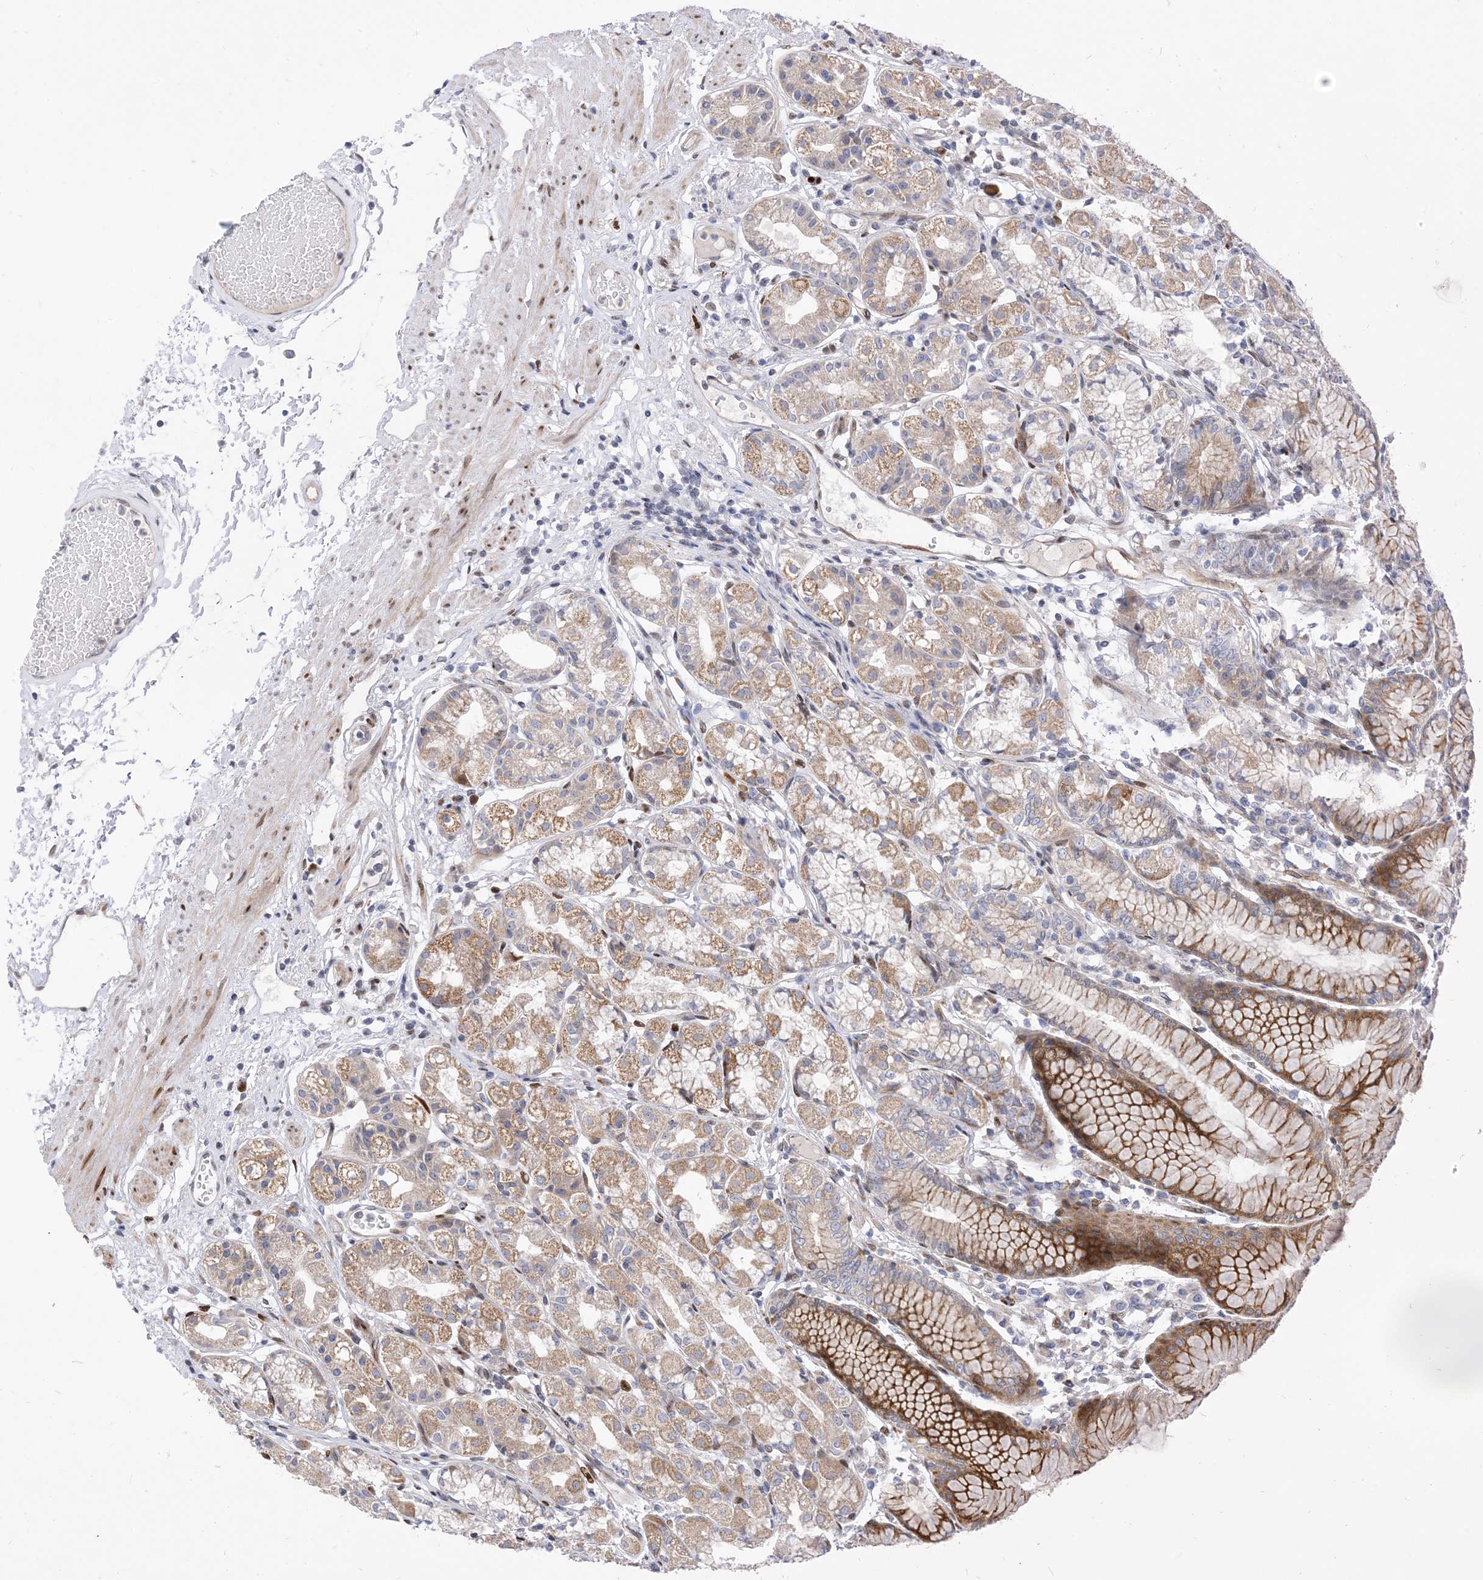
{"staining": {"intensity": "moderate", "quantity": "25%-75%", "location": "cytoplasmic/membranous"}, "tissue": "stomach", "cell_type": "Glandular cells", "image_type": "normal", "snomed": [{"axis": "morphology", "description": "Normal tissue, NOS"}, {"axis": "topography", "description": "Stomach"}], "caption": "DAB (3,3'-diaminobenzidine) immunohistochemical staining of unremarkable stomach reveals moderate cytoplasmic/membranous protein expression in about 25%-75% of glandular cells. The staining was performed using DAB (3,3'-diaminobenzidine) to visualize the protein expression in brown, while the nuclei were stained in blue with hematoxylin (Magnification: 20x).", "gene": "TYSND1", "patient": {"sex": "female", "age": 57}}